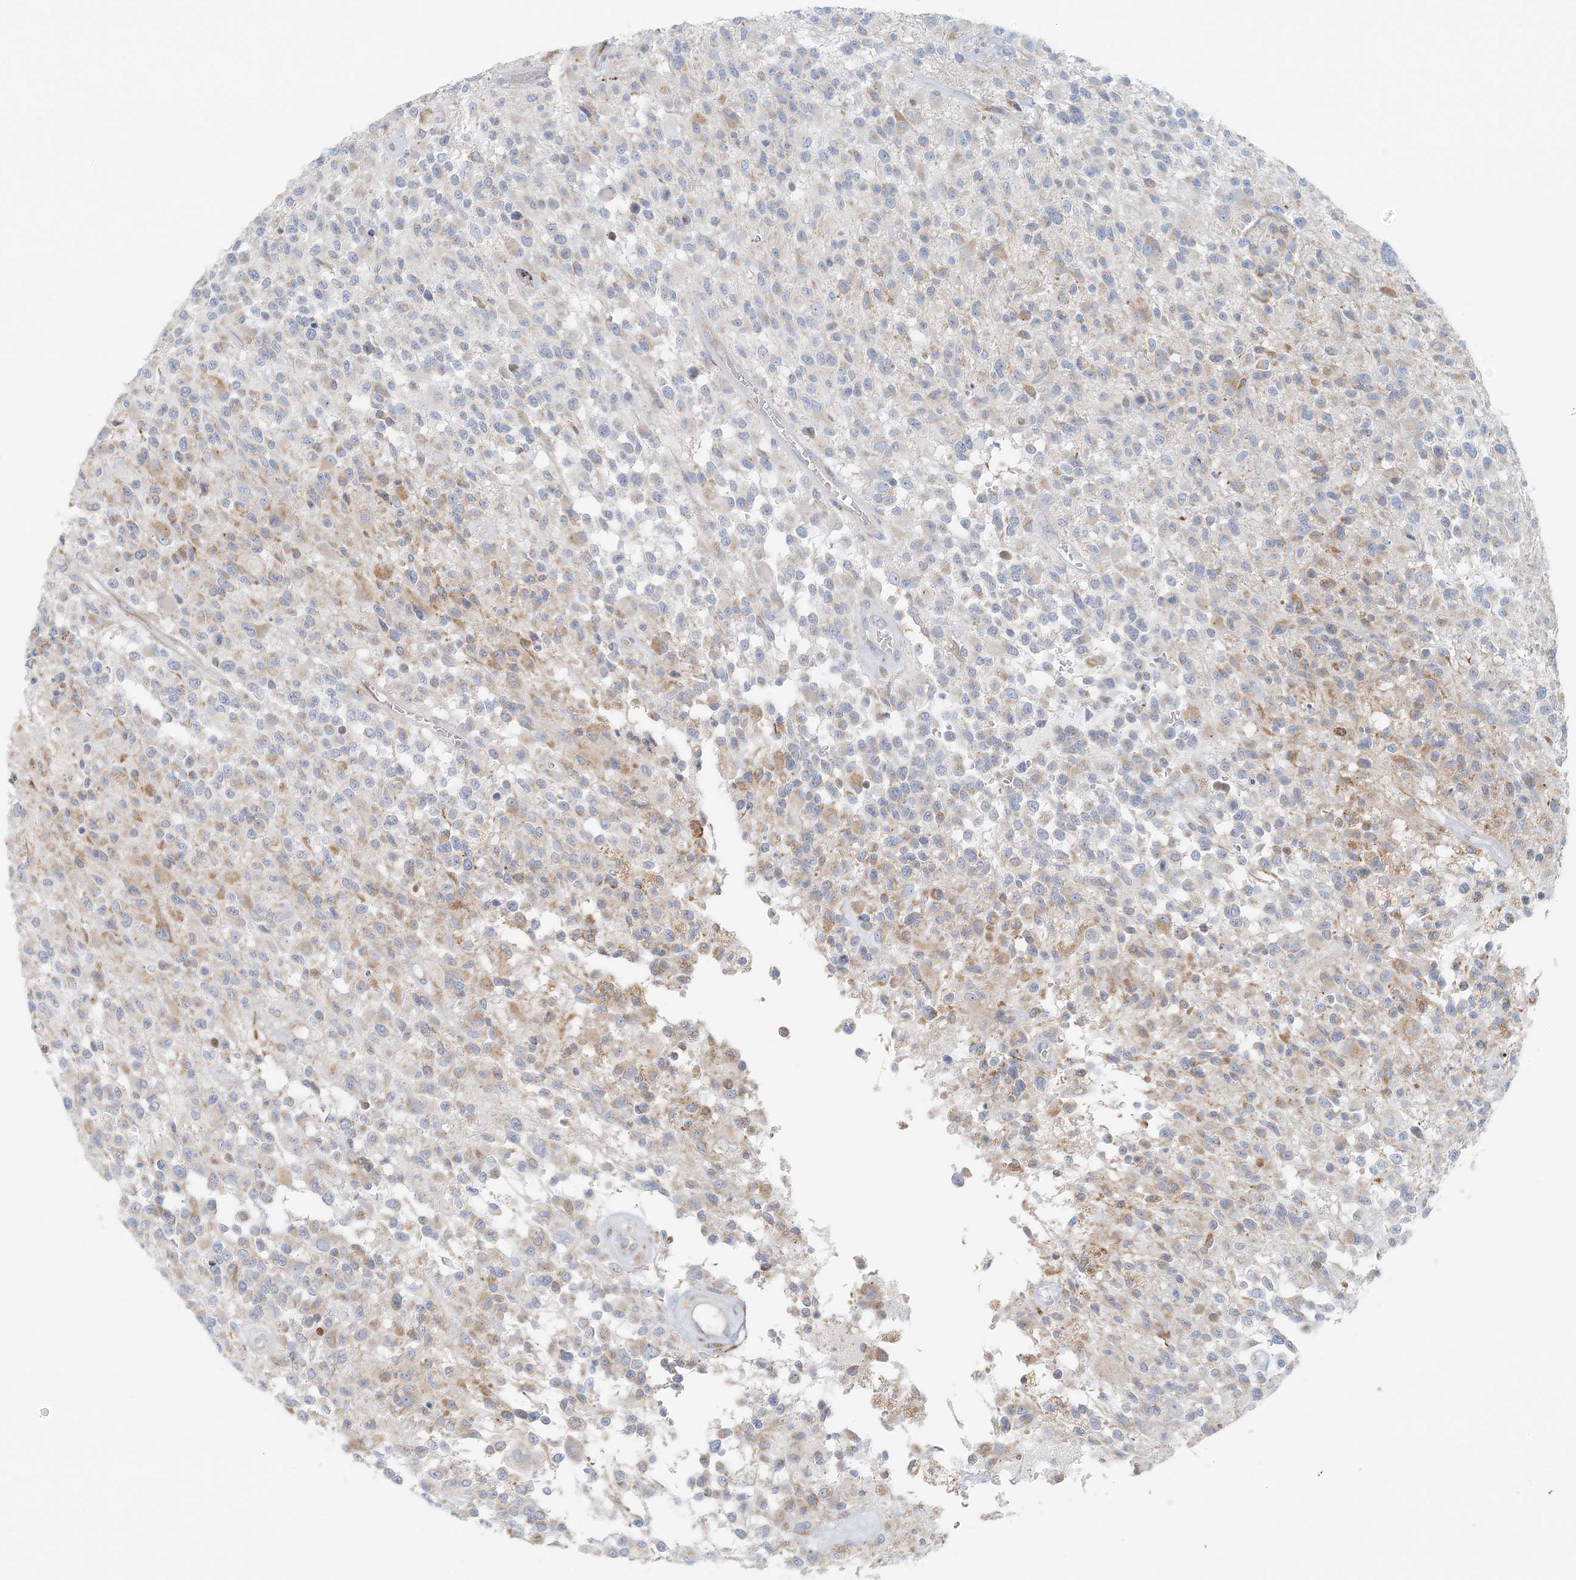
{"staining": {"intensity": "negative", "quantity": "none", "location": "none"}, "tissue": "glioma", "cell_type": "Tumor cells", "image_type": "cancer", "snomed": [{"axis": "morphology", "description": "Glioma, malignant, High grade"}, {"axis": "morphology", "description": "Glioblastoma, NOS"}, {"axis": "topography", "description": "Brain"}], "caption": "The immunohistochemistry micrograph has no significant staining in tumor cells of malignant glioma (high-grade) tissue.", "gene": "STK11IP", "patient": {"sex": "male", "age": 60}}